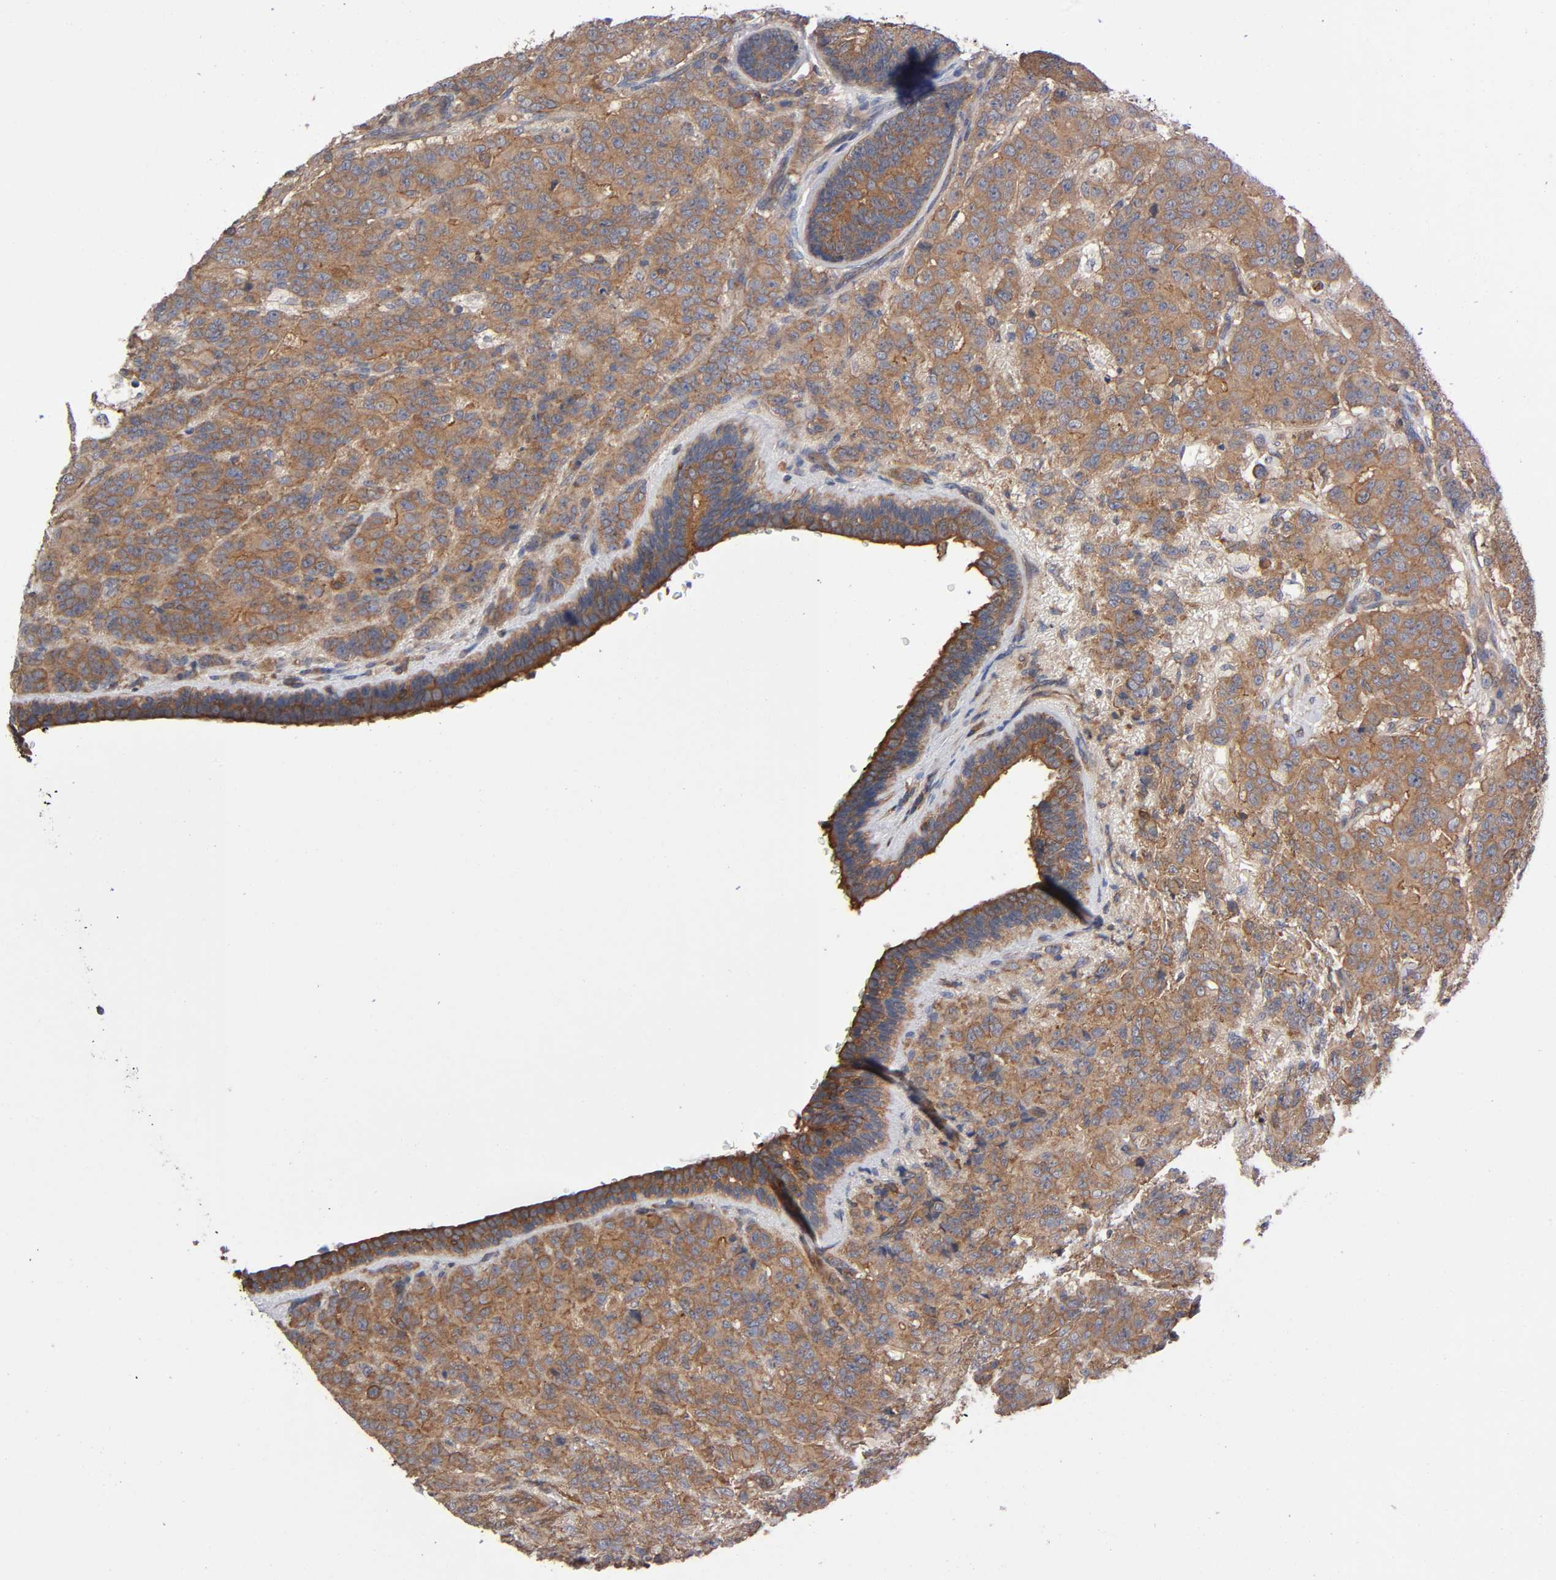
{"staining": {"intensity": "moderate", "quantity": ">75%", "location": "cytoplasmic/membranous"}, "tissue": "breast cancer", "cell_type": "Tumor cells", "image_type": "cancer", "snomed": [{"axis": "morphology", "description": "Duct carcinoma"}, {"axis": "topography", "description": "Breast"}], "caption": "Protein expression analysis of human breast infiltrating ductal carcinoma reveals moderate cytoplasmic/membranous expression in approximately >75% of tumor cells.", "gene": "LAMTOR2", "patient": {"sex": "female", "age": 40}}